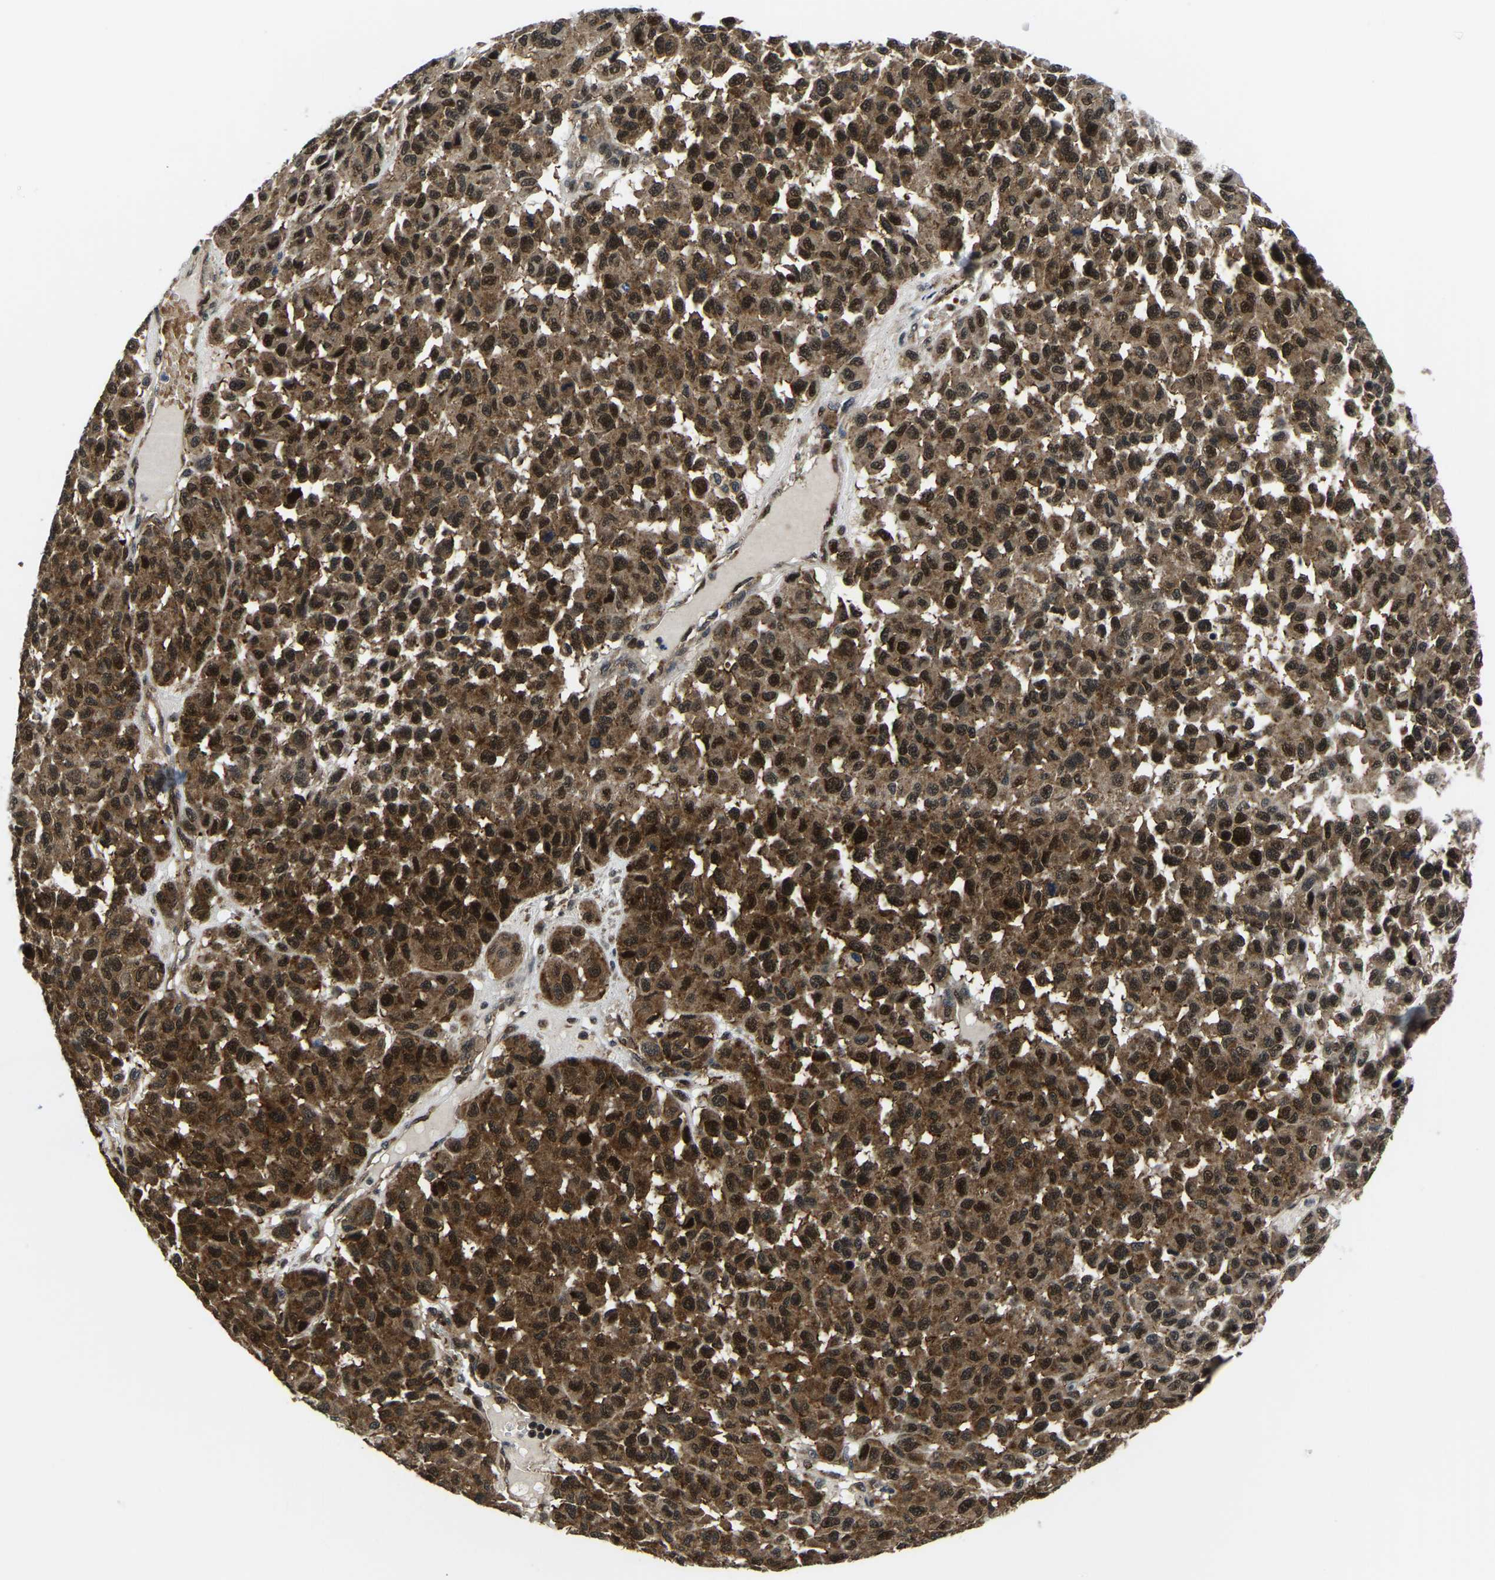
{"staining": {"intensity": "strong", "quantity": ">75%", "location": "cytoplasmic/membranous,nuclear"}, "tissue": "melanoma", "cell_type": "Tumor cells", "image_type": "cancer", "snomed": [{"axis": "morphology", "description": "Malignant melanoma, NOS"}, {"axis": "topography", "description": "Skin"}], "caption": "Immunohistochemical staining of melanoma exhibits strong cytoplasmic/membranous and nuclear protein expression in about >75% of tumor cells.", "gene": "DFFA", "patient": {"sex": "male", "age": 62}}